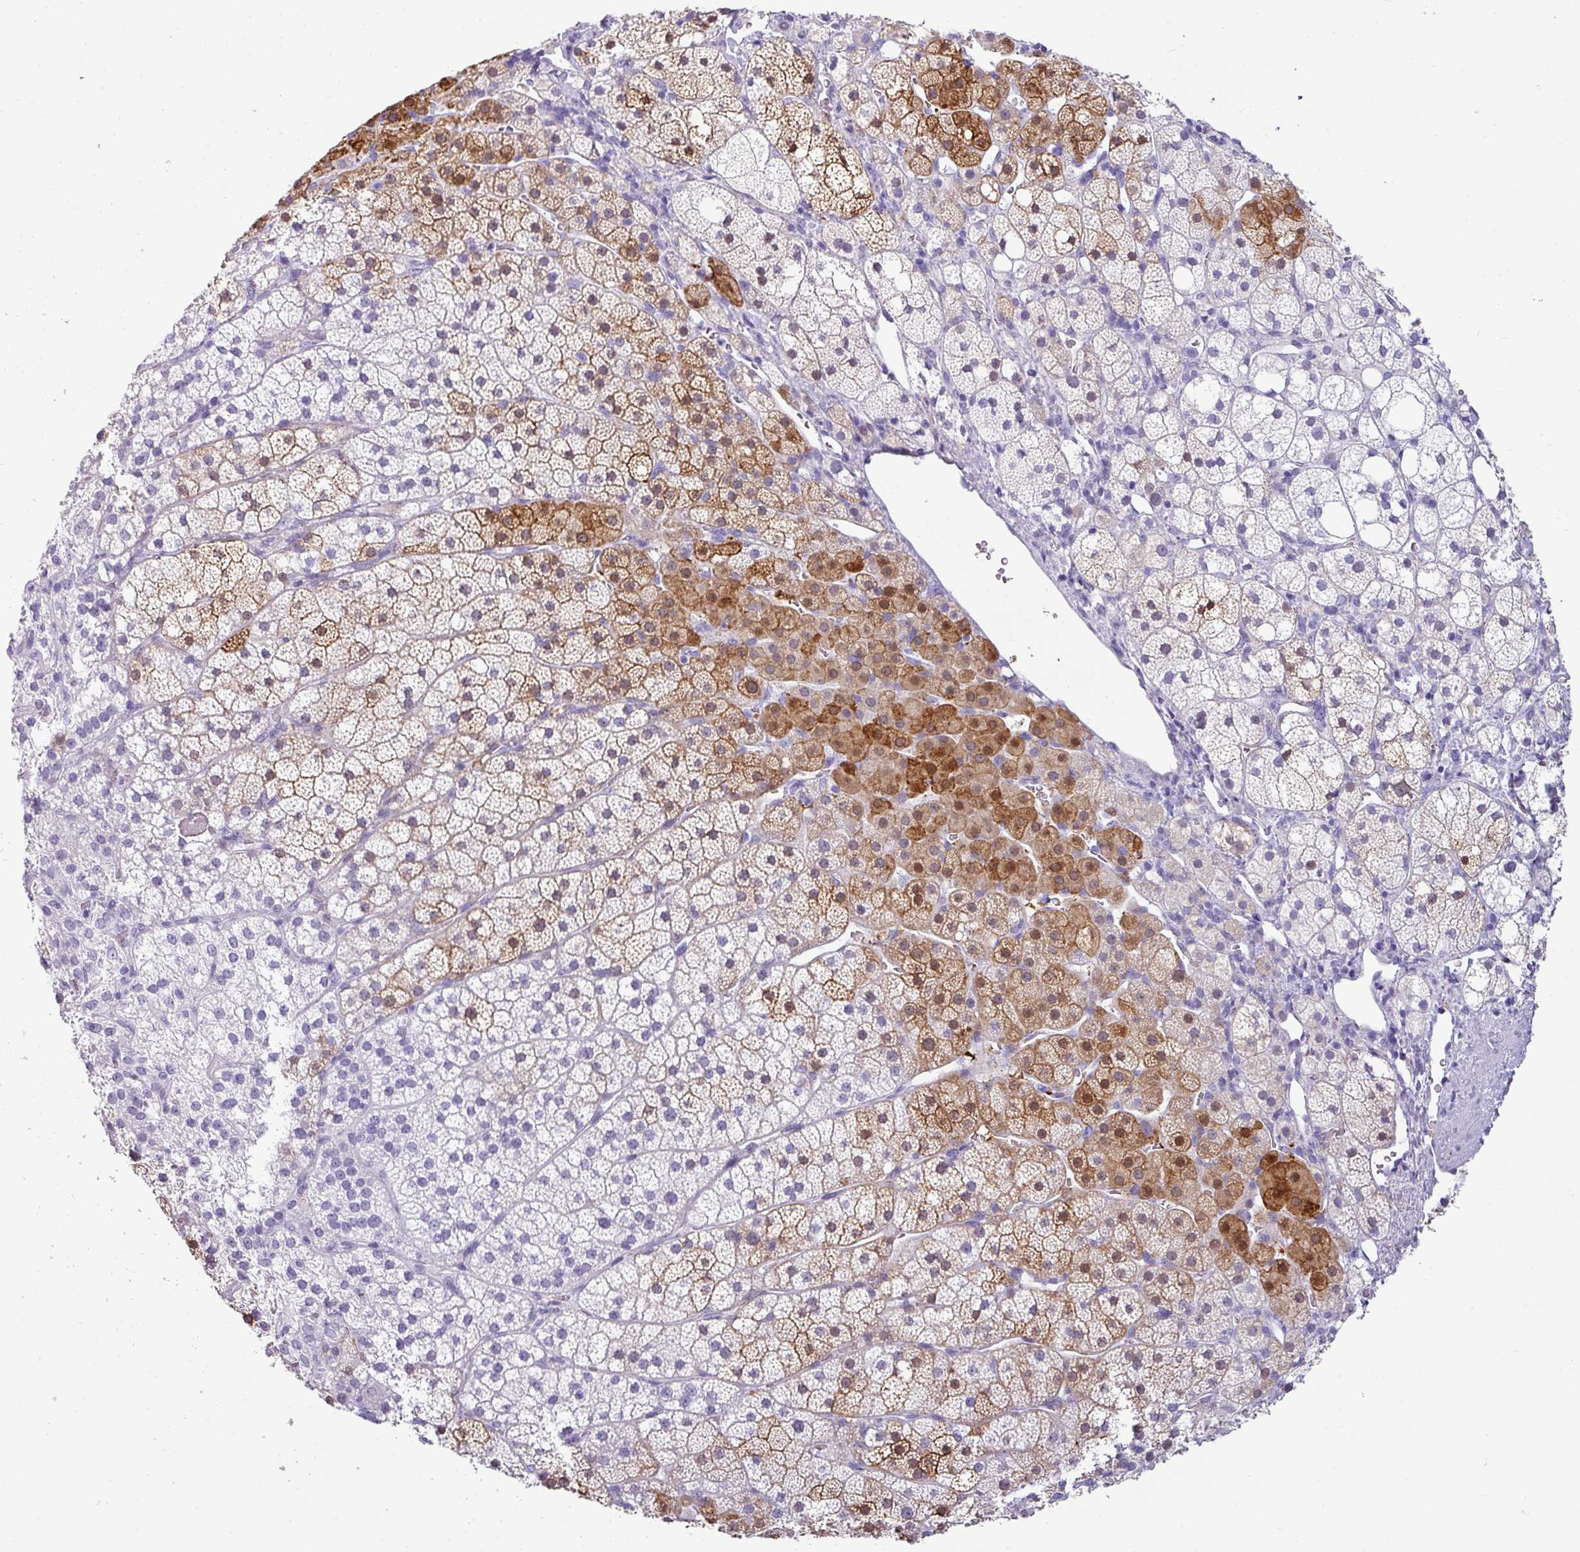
{"staining": {"intensity": "moderate", "quantity": "25%-75%", "location": "cytoplasmic/membranous,nuclear"}, "tissue": "adrenal gland", "cell_type": "Glandular cells", "image_type": "normal", "snomed": [{"axis": "morphology", "description": "Normal tissue, NOS"}, {"axis": "topography", "description": "Adrenal gland"}], "caption": "The immunohistochemical stain highlights moderate cytoplasmic/membranous,nuclear positivity in glandular cells of unremarkable adrenal gland. The staining is performed using DAB brown chromogen to label protein expression. The nuclei are counter-stained blue using hematoxylin.", "gene": "VCX2", "patient": {"sex": "male", "age": 53}}